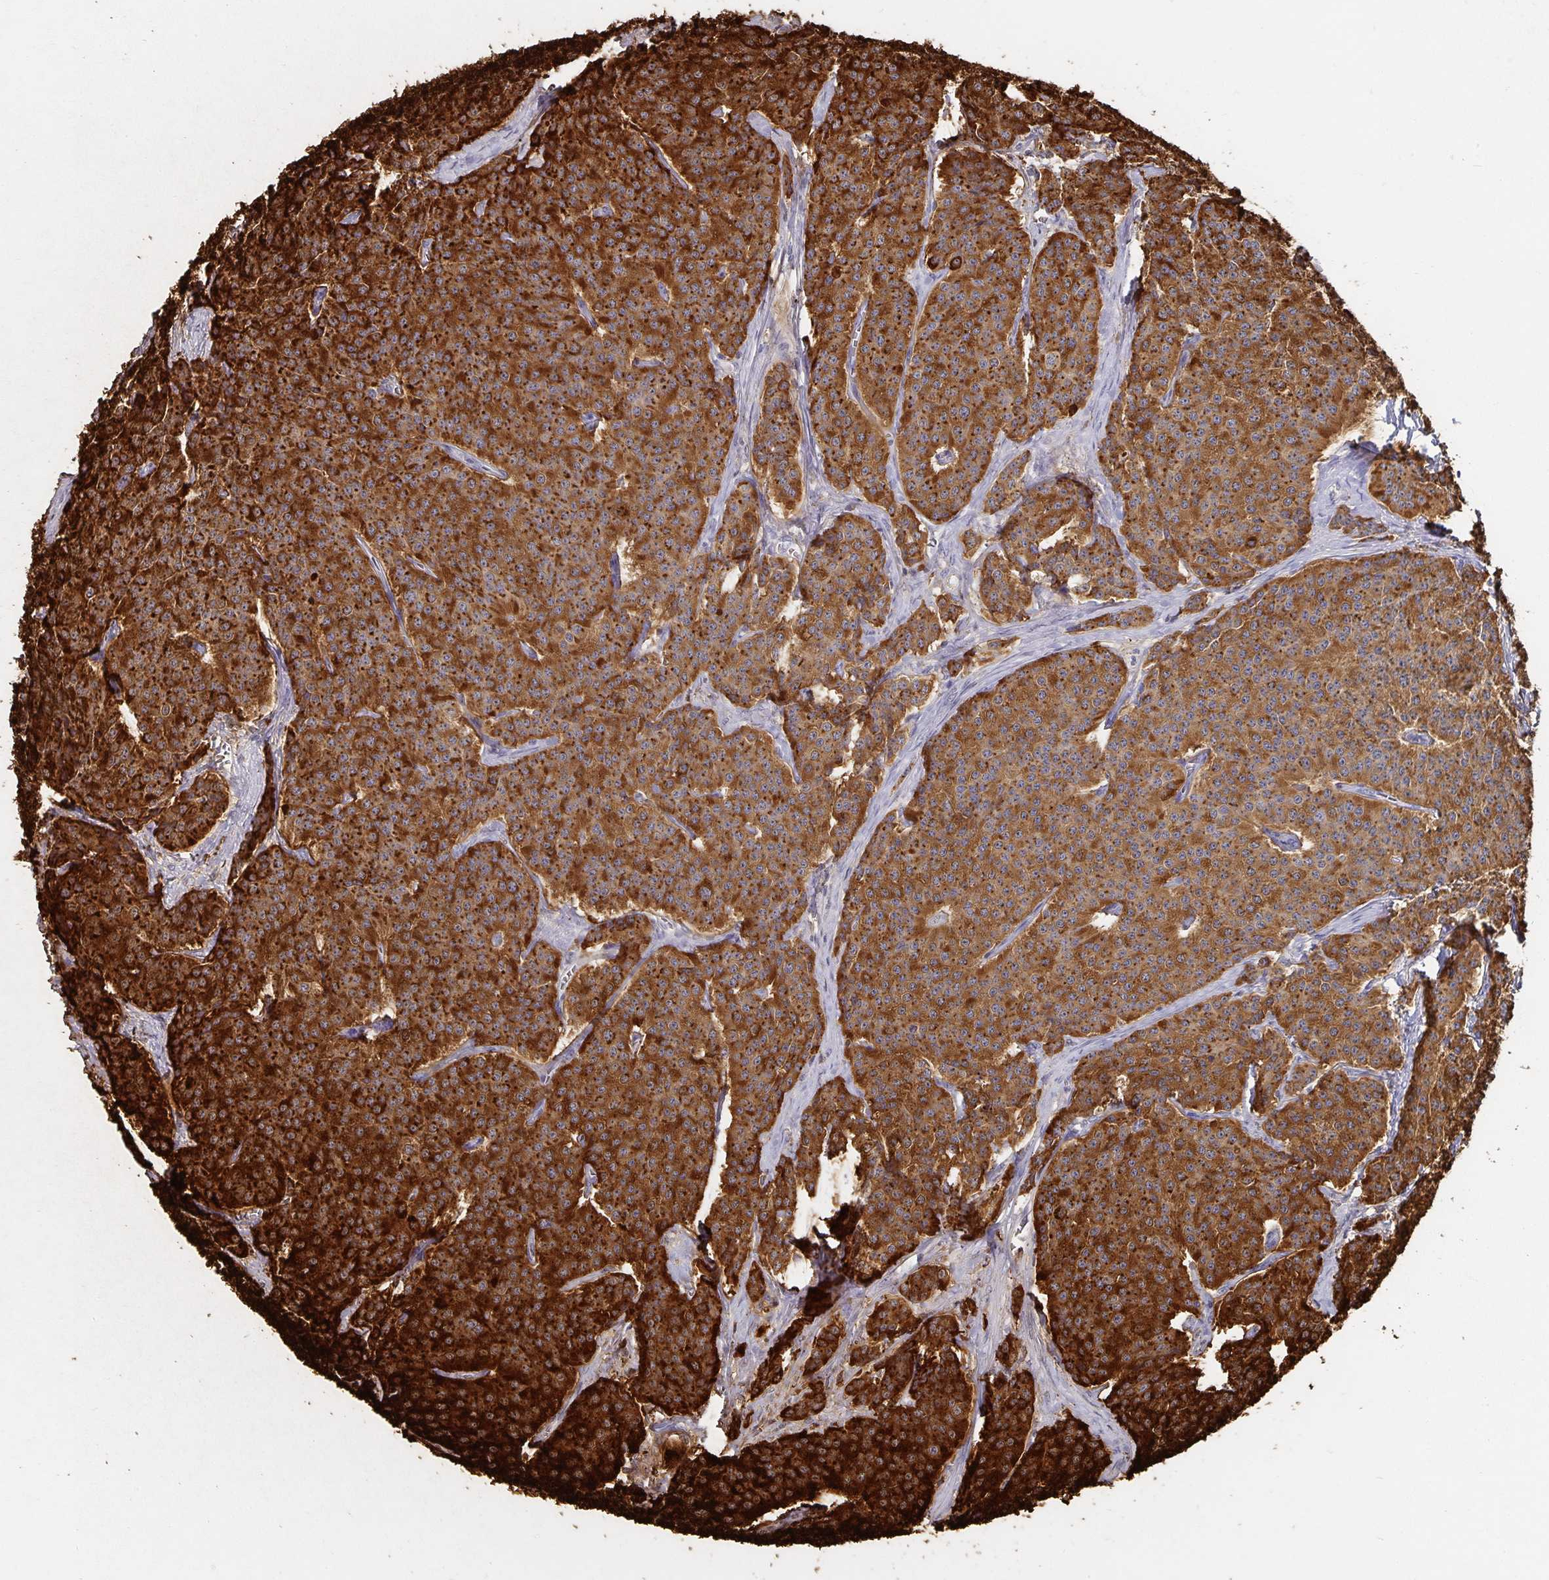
{"staining": {"intensity": "strong", "quantity": ">75%", "location": "cytoplasmic/membranous"}, "tissue": "carcinoid", "cell_type": "Tumor cells", "image_type": "cancer", "snomed": [{"axis": "morphology", "description": "Carcinoid, malignant, NOS"}, {"axis": "topography", "description": "Small intestine"}], "caption": "Immunohistochemistry micrograph of neoplastic tissue: carcinoid stained using IHC reveals high levels of strong protein expression localized specifically in the cytoplasmic/membranous of tumor cells, appearing as a cytoplasmic/membranous brown color.", "gene": "CHGA", "patient": {"sex": "female", "age": 64}}